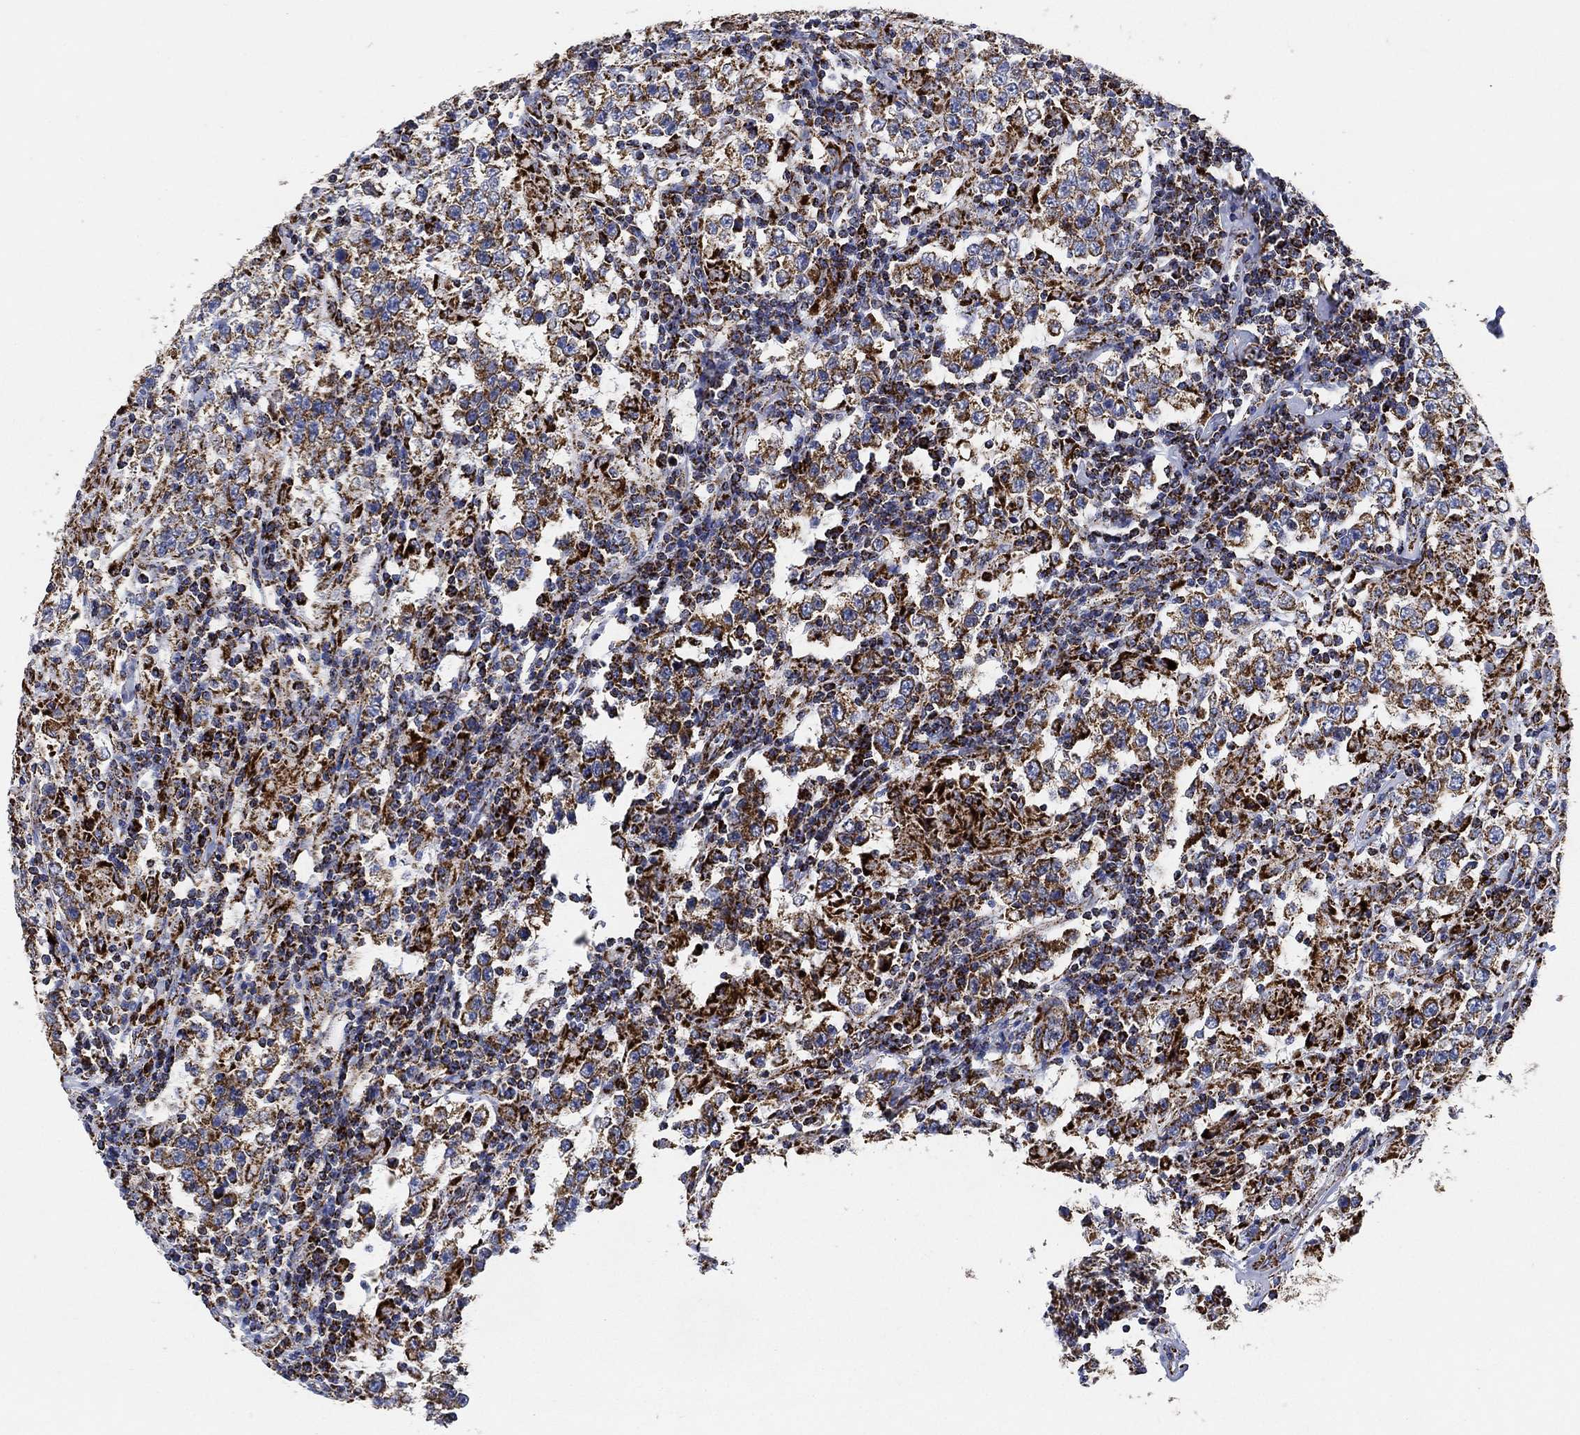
{"staining": {"intensity": "moderate", "quantity": "25%-75%", "location": "cytoplasmic/membranous"}, "tissue": "testis cancer", "cell_type": "Tumor cells", "image_type": "cancer", "snomed": [{"axis": "morphology", "description": "Seminoma, NOS"}, {"axis": "morphology", "description": "Carcinoma, Embryonal, NOS"}, {"axis": "topography", "description": "Testis"}], "caption": "A medium amount of moderate cytoplasmic/membranous positivity is identified in approximately 25%-75% of tumor cells in seminoma (testis) tissue.", "gene": "NDUFS3", "patient": {"sex": "male", "age": 41}}